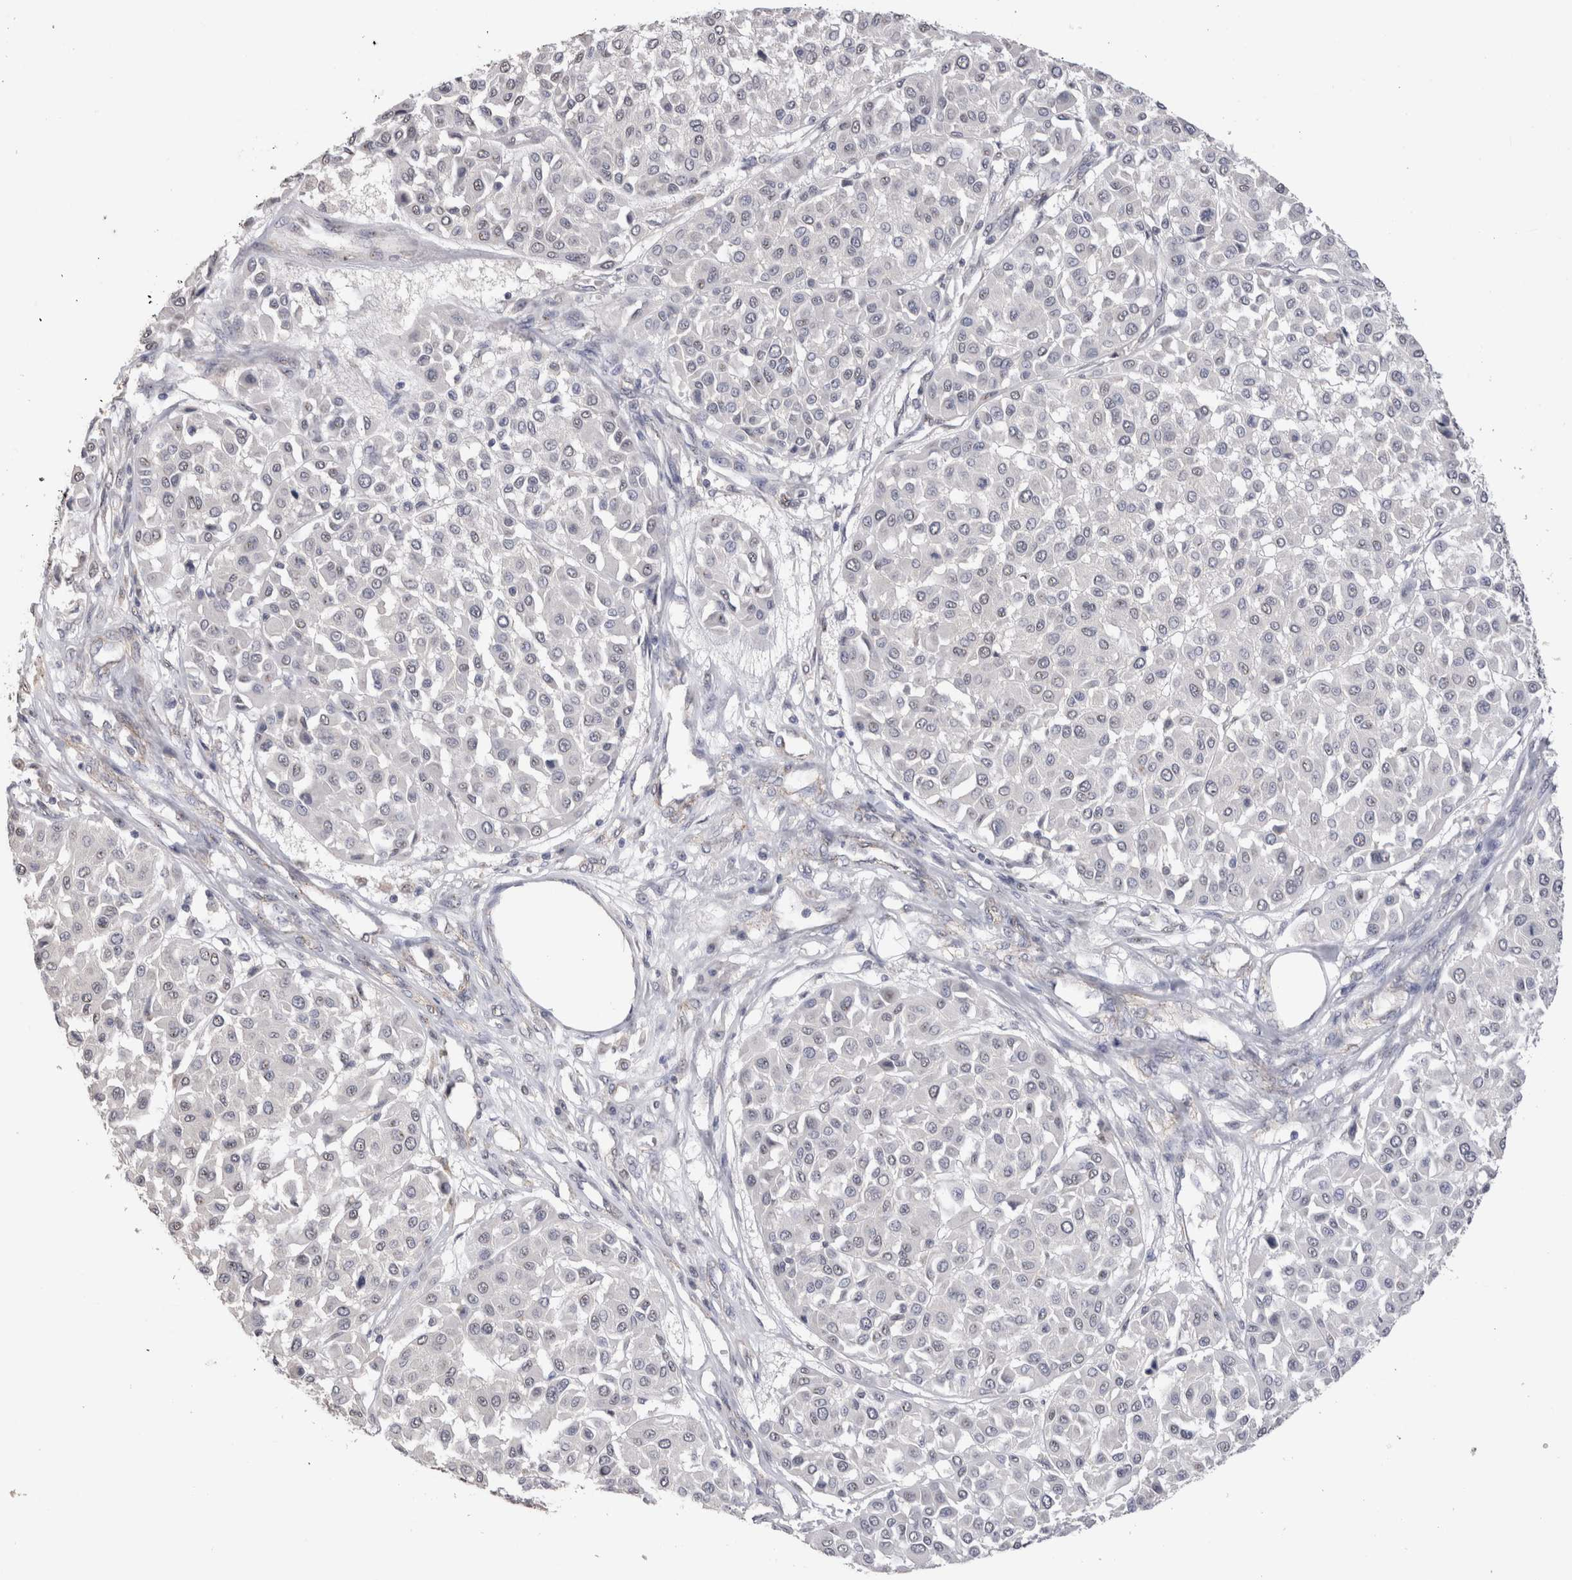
{"staining": {"intensity": "negative", "quantity": "none", "location": "none"}, "tissue": "melanoma", "cell_type": "Tumor cells", "image_type": "cancer", "snomed": [{"axis": "morphology", "description": "Malignant melanoma, Metastatic site"}, {"axis": "topography", "description": "Soft tissue"}], "caption": "Histopathology image shows no significant protein expression in tumor cells of malignant melanoma (metastatic site).", "gene": "CDH6", "patient": {"sex": "male", "age": 41}}